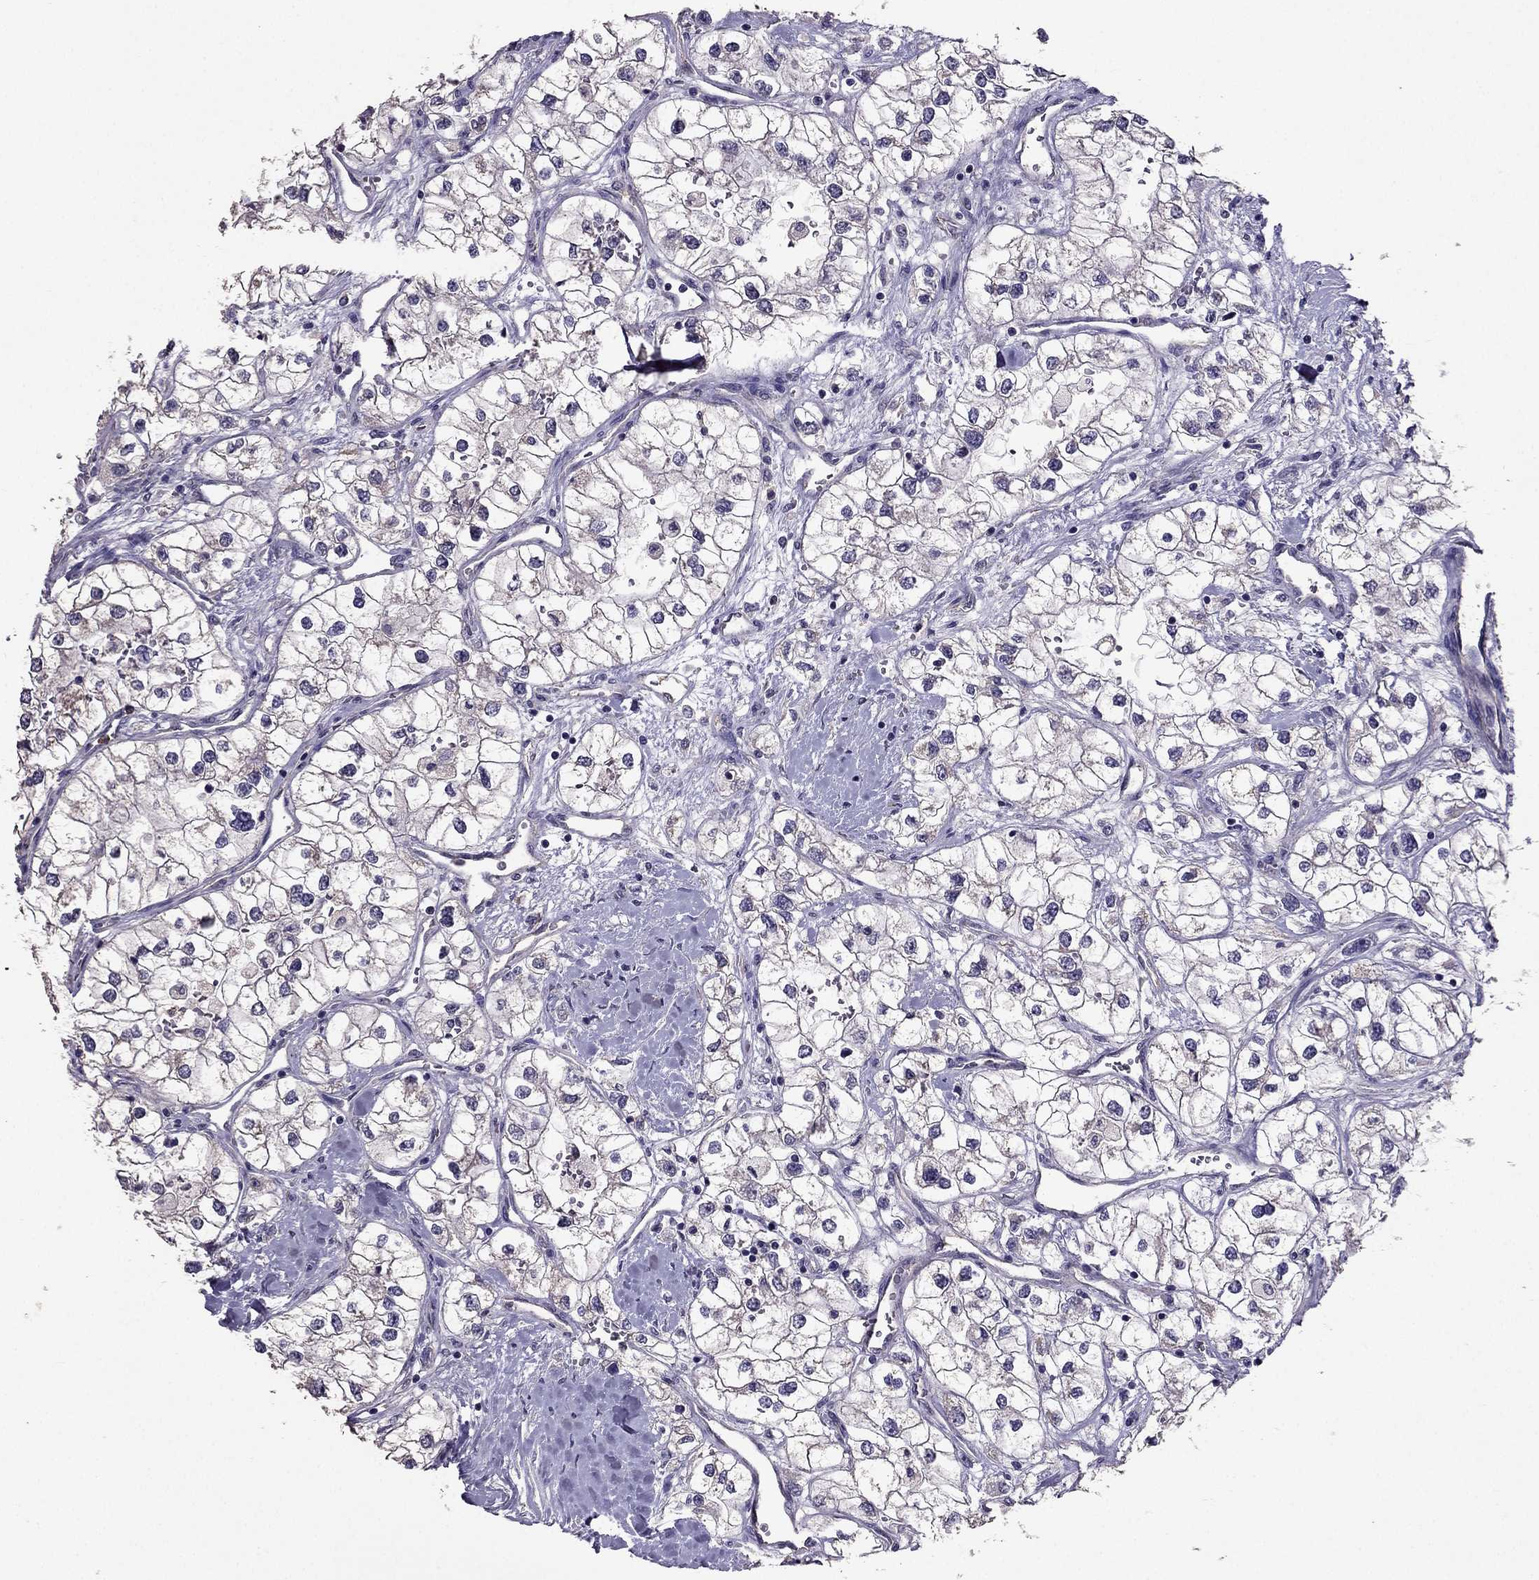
{"staining": {"intensity": "negative", "quantity": "none", "location": "none"}, "tissue": "renal cancer", "cell_type": "Tumor cells", "image_type": "cancer", "snomed": [{"axis": "morphology", "description": "Adenocarcinoma, NOS"}, {"axis": "topography", "description": "Kidney"}], "caption": "IHC image of human renal cancer stained for a protein (brown), which demonstrates no expression in tumor cells.", "gene": "RFLNB", "patient": {"sex": "male", "age": 59}}